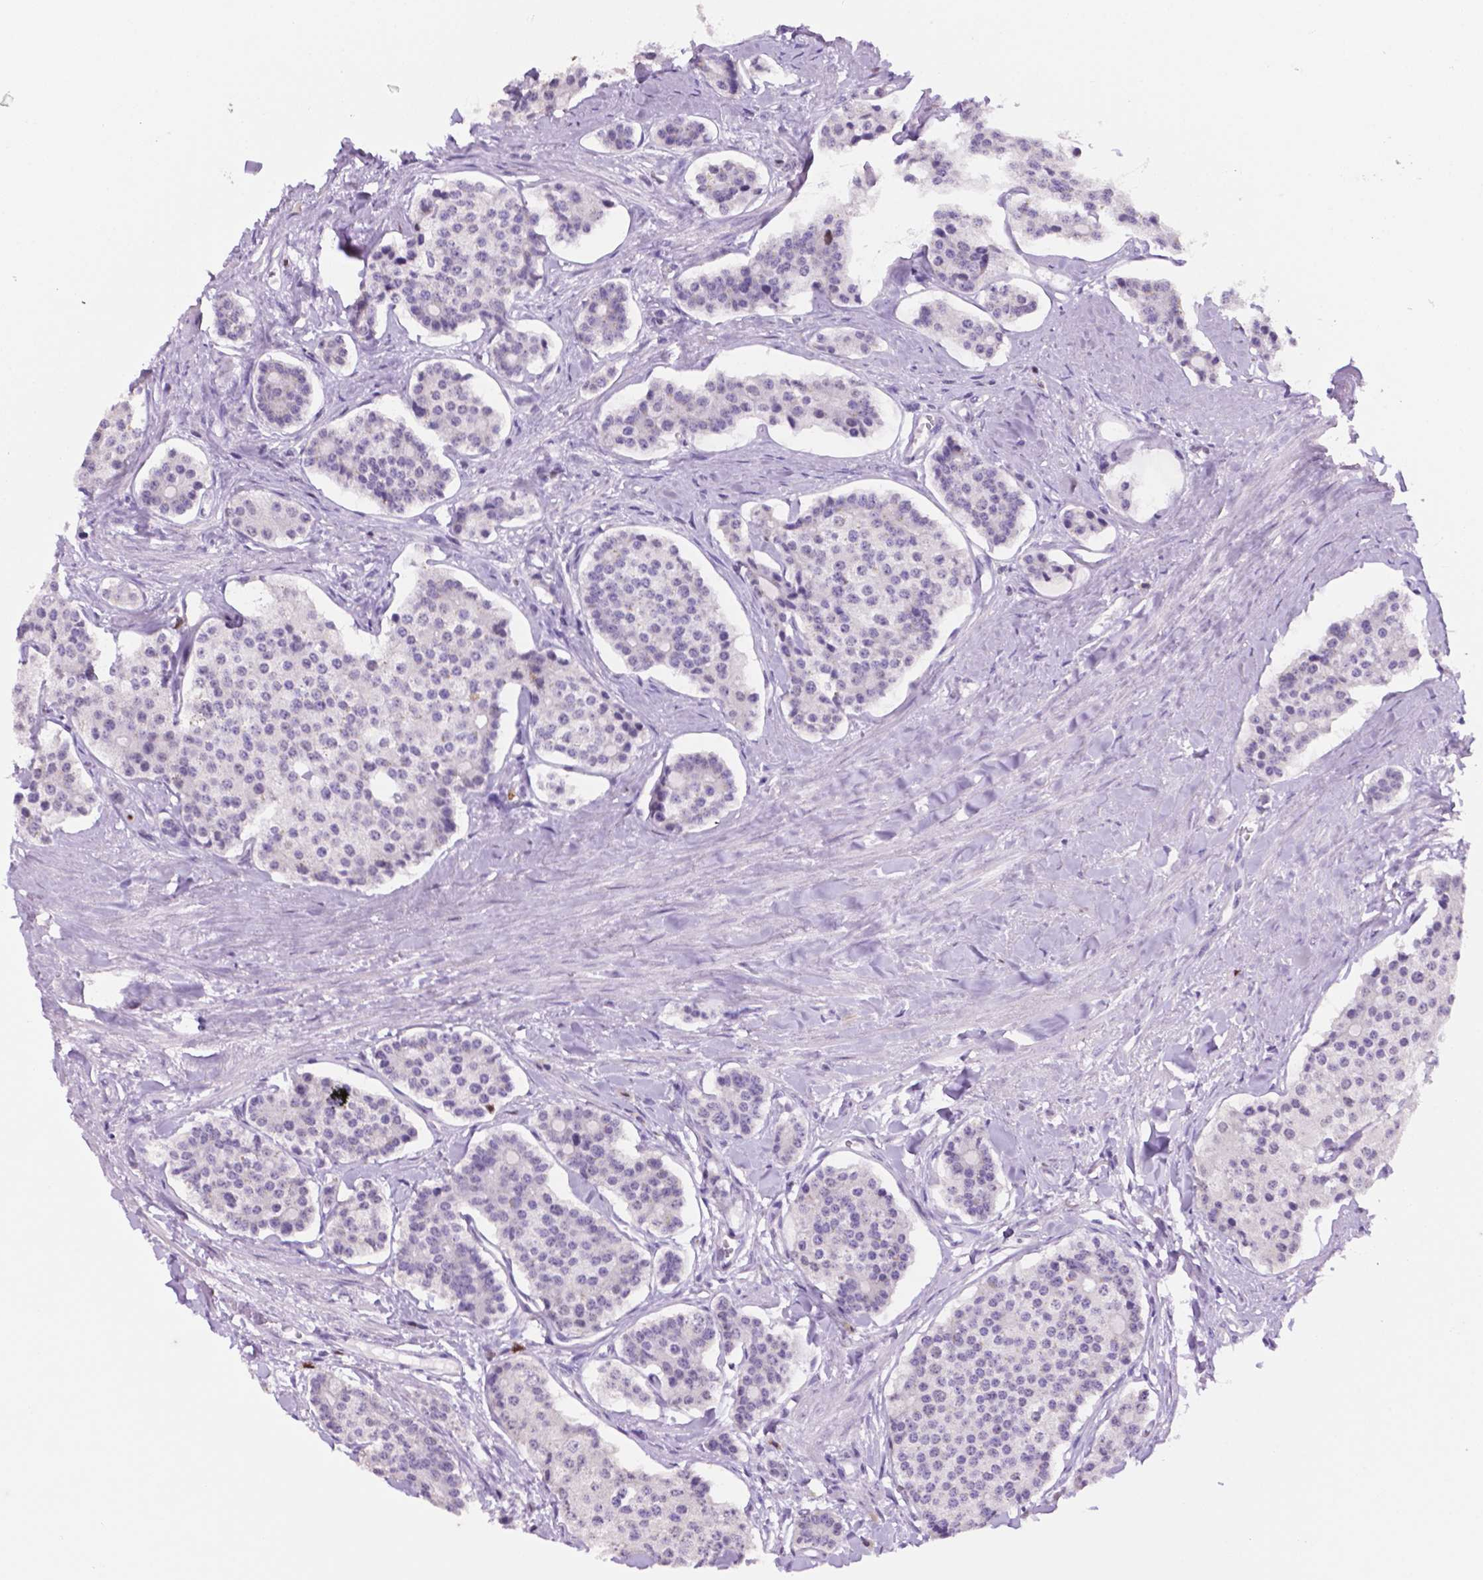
{"staining": {"intensity": "negative", "quantity": "none", "location": "none"}, "tissue": "carcinoid", "cell_type": "Tumor cells", "image_type": "cancer", "snomed": [{"axis": "morphology", "description": "Carcinoid, malignant, NOS"}, {"axis": "topography", "description": "Small intestine"}], "caption": "Protein analysis of carcinoid reveals no significant positivity in tumor cells. (Brightfield microscopy of DAB (3,3'-diaminobenzidine) immunohistochemistry (IHC) at high magnification).", "gene": "NCAPH2", "patient": {"sex": "female", "age": 65}}